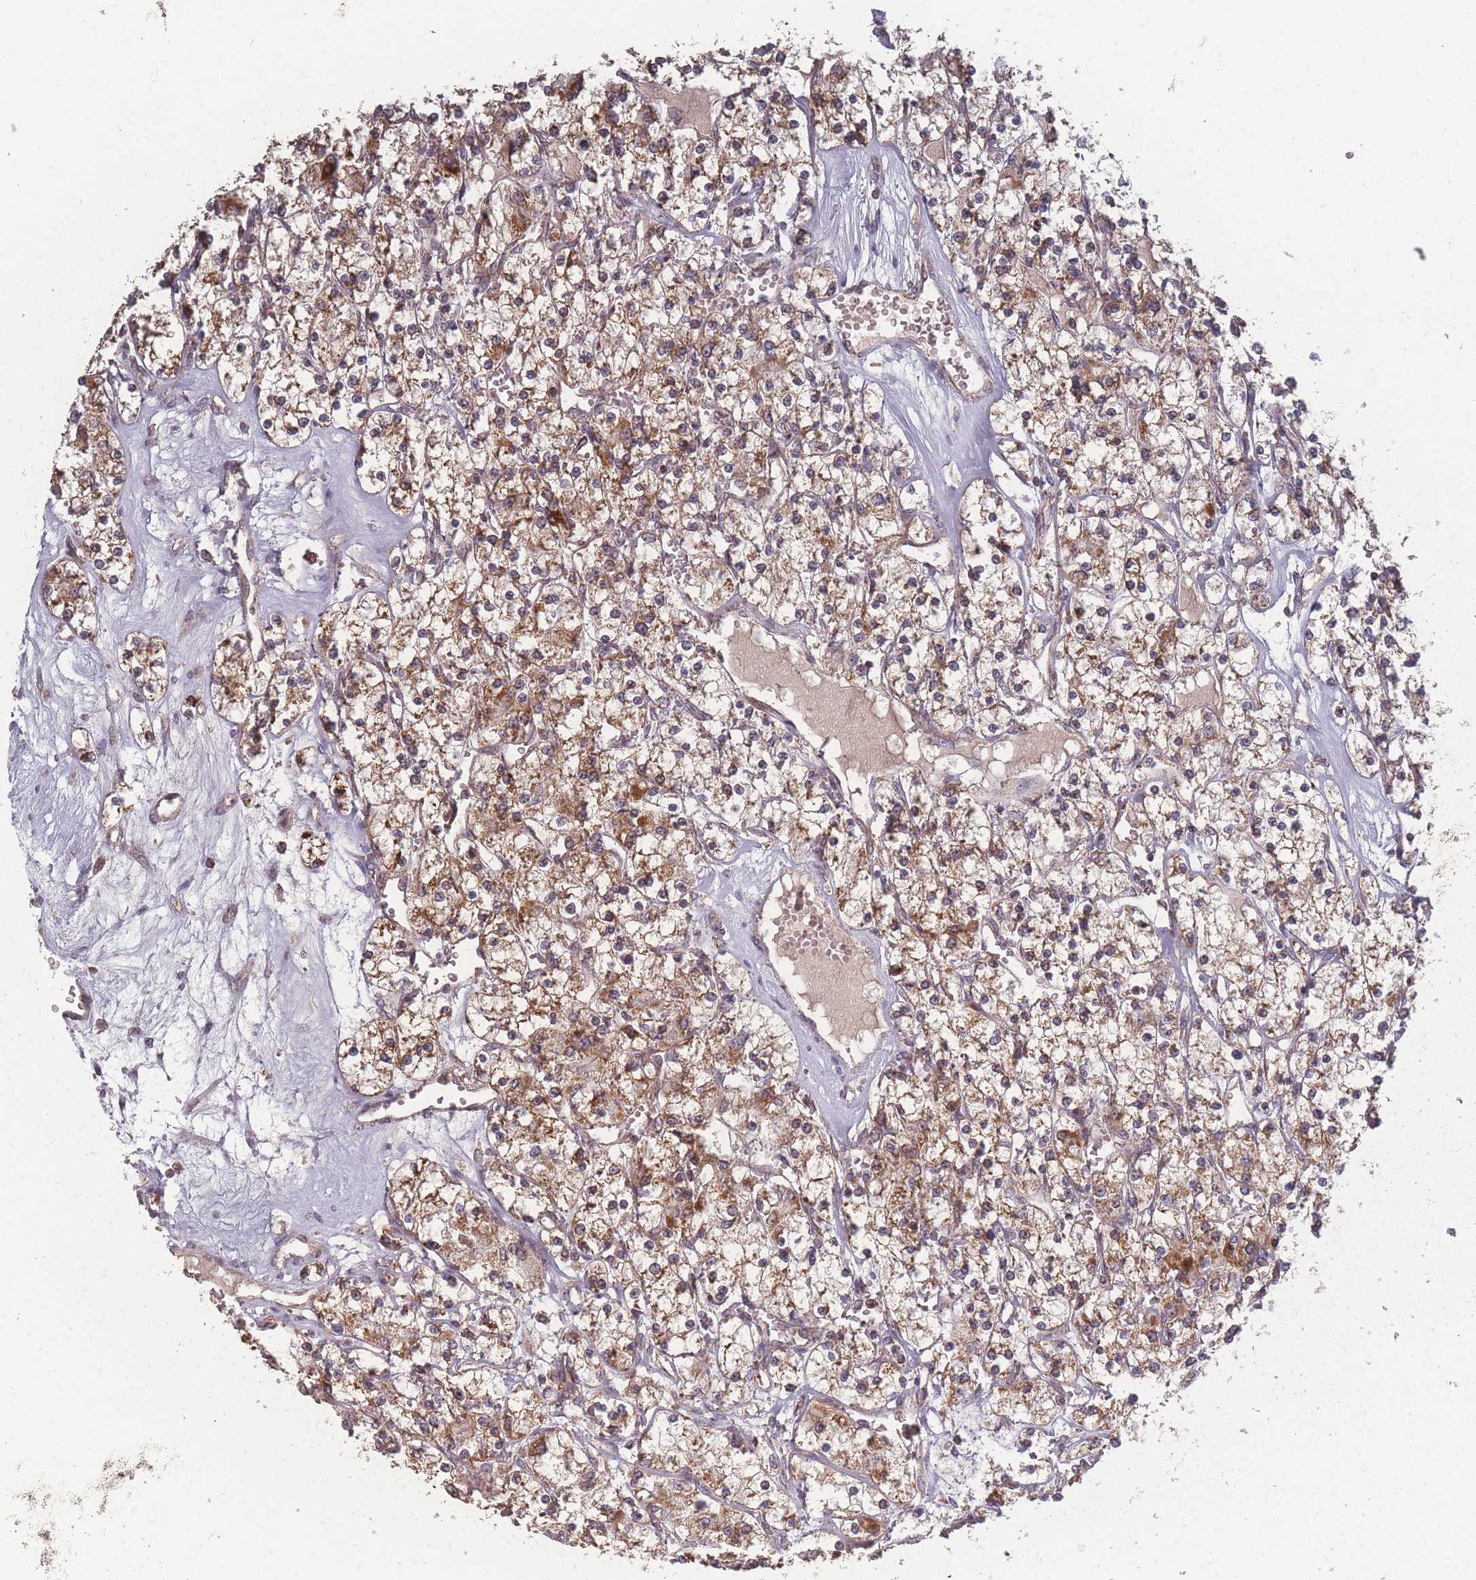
{"staining": {"intensity": "moderate", "quantity": ">75%", "location": "cytoplasmic/membranous"}, "tissue": "renal cancer", "cell_type": "Tumor cells", "image_type": "cancer", "snomed": [{"axis": "morphology", "description": "Adenocarcinoma, NOS"}, {"axis": "topography", "description": "Kidney"}], "caption": "Adenocarcinoma (renal) was stained to show a protein in brown. There is medium levels of moderate cytoplasmic/membranous positivity in about >75% of tumor cells. The protein of interest is stained brown, and the nuclei are stained in blue (DAB IHC with brightfield microscopy, high magnification).", "gene": "LYRM7", "patient": {"sex": "female", "age": 59}}